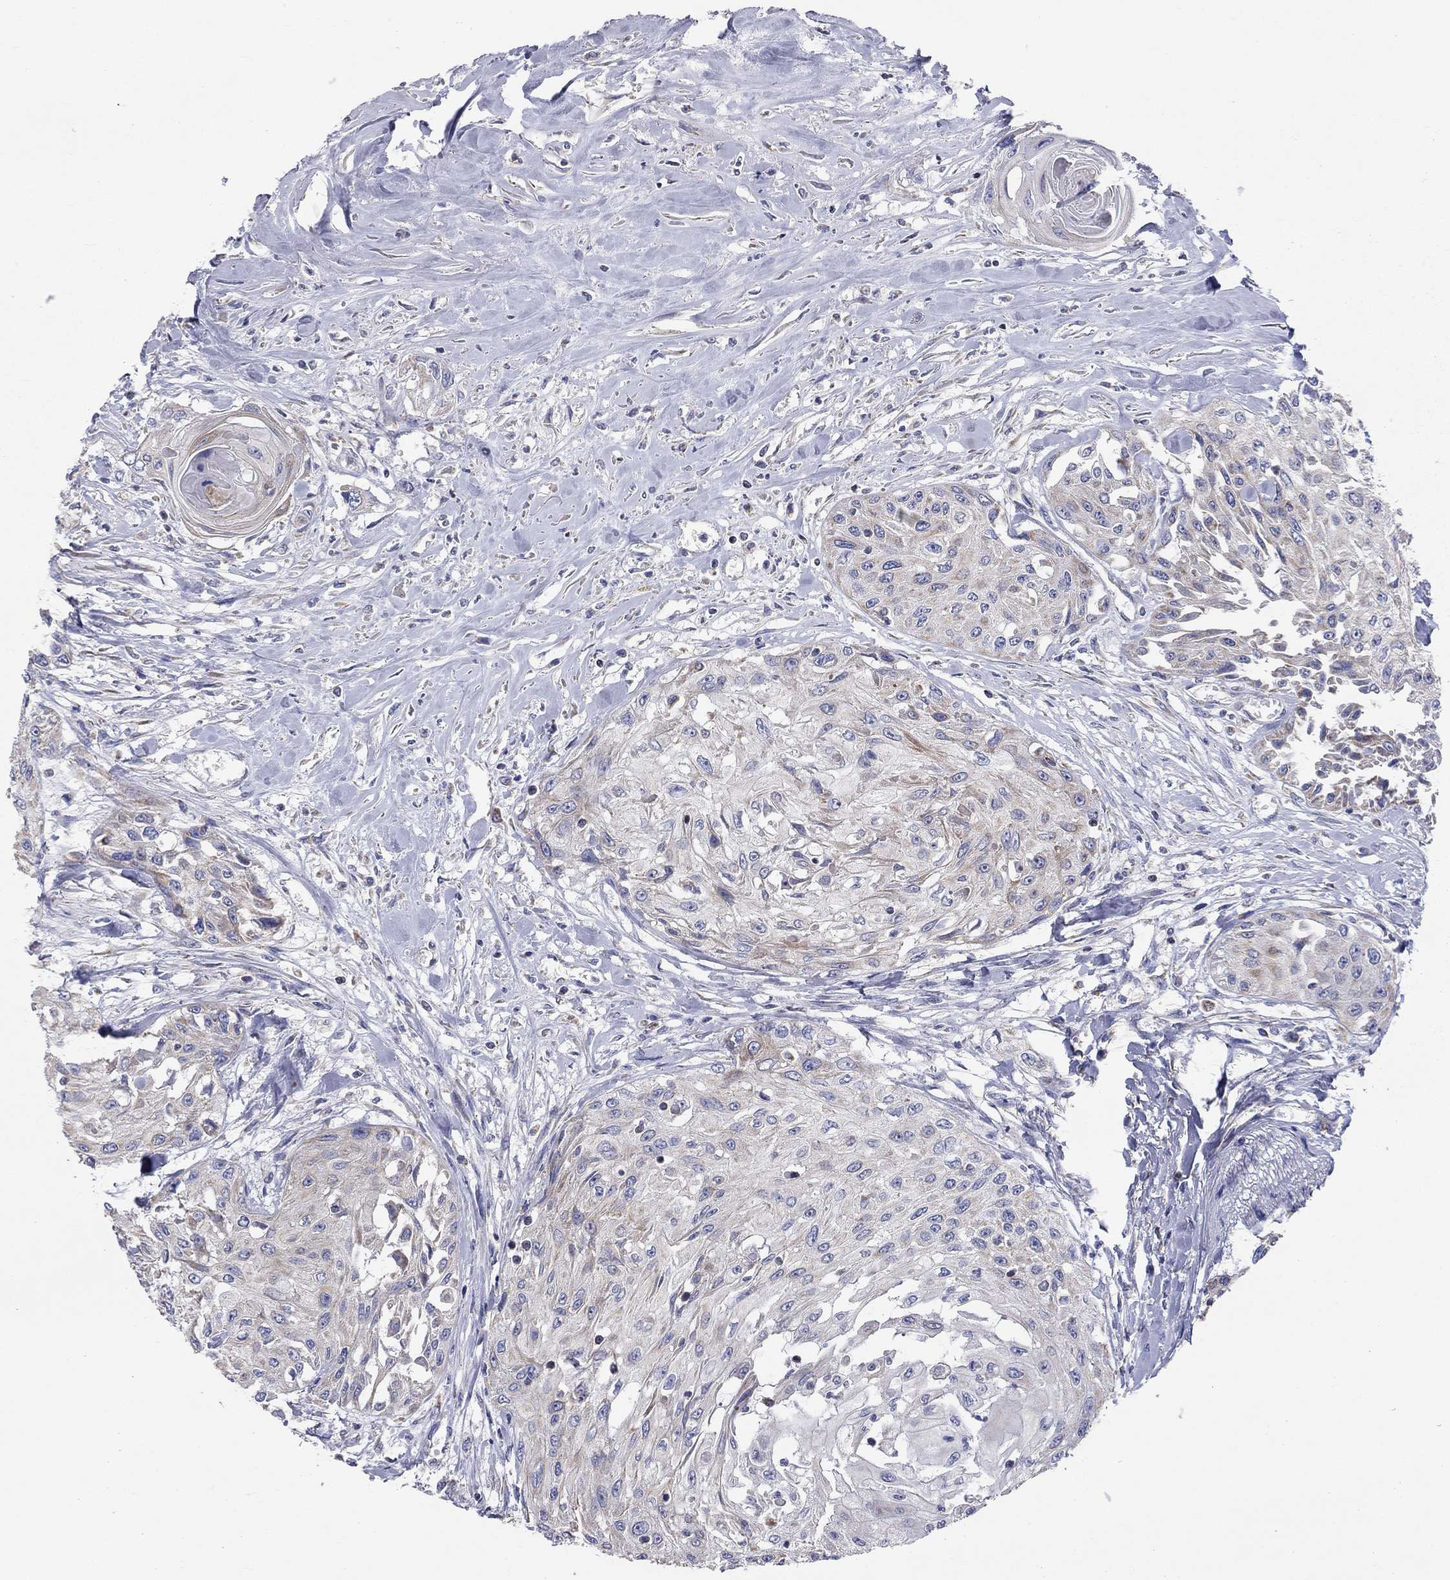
{"staining": {"intensity": "moderate", "quantity": "<25%", "location": "cytoplasmic/membranous"}, "tissue": "head and neck cancer", "cell_type": "Tumor cells", "image_type": "cancer", "snomed": [{"axis": "morphology", "description": "Normal tissue, NOS"}, {"axis": "morphology", "description": "Squamous cell carcinoma, NOS"}, {"axis": "topography", "description": "Oral tissue"}, {"axis": "topography", "description": "Peripheral nerve tissue"}, {"axis": "topography", "description": "Head-Neck"}], "caption": "Human squamous cell carcinoma (head and neck) stained with a protein marker displays moderate staining in tumor cells.", "gene": "RCAN1", "patient": {"sex": "female", "age": 59}}